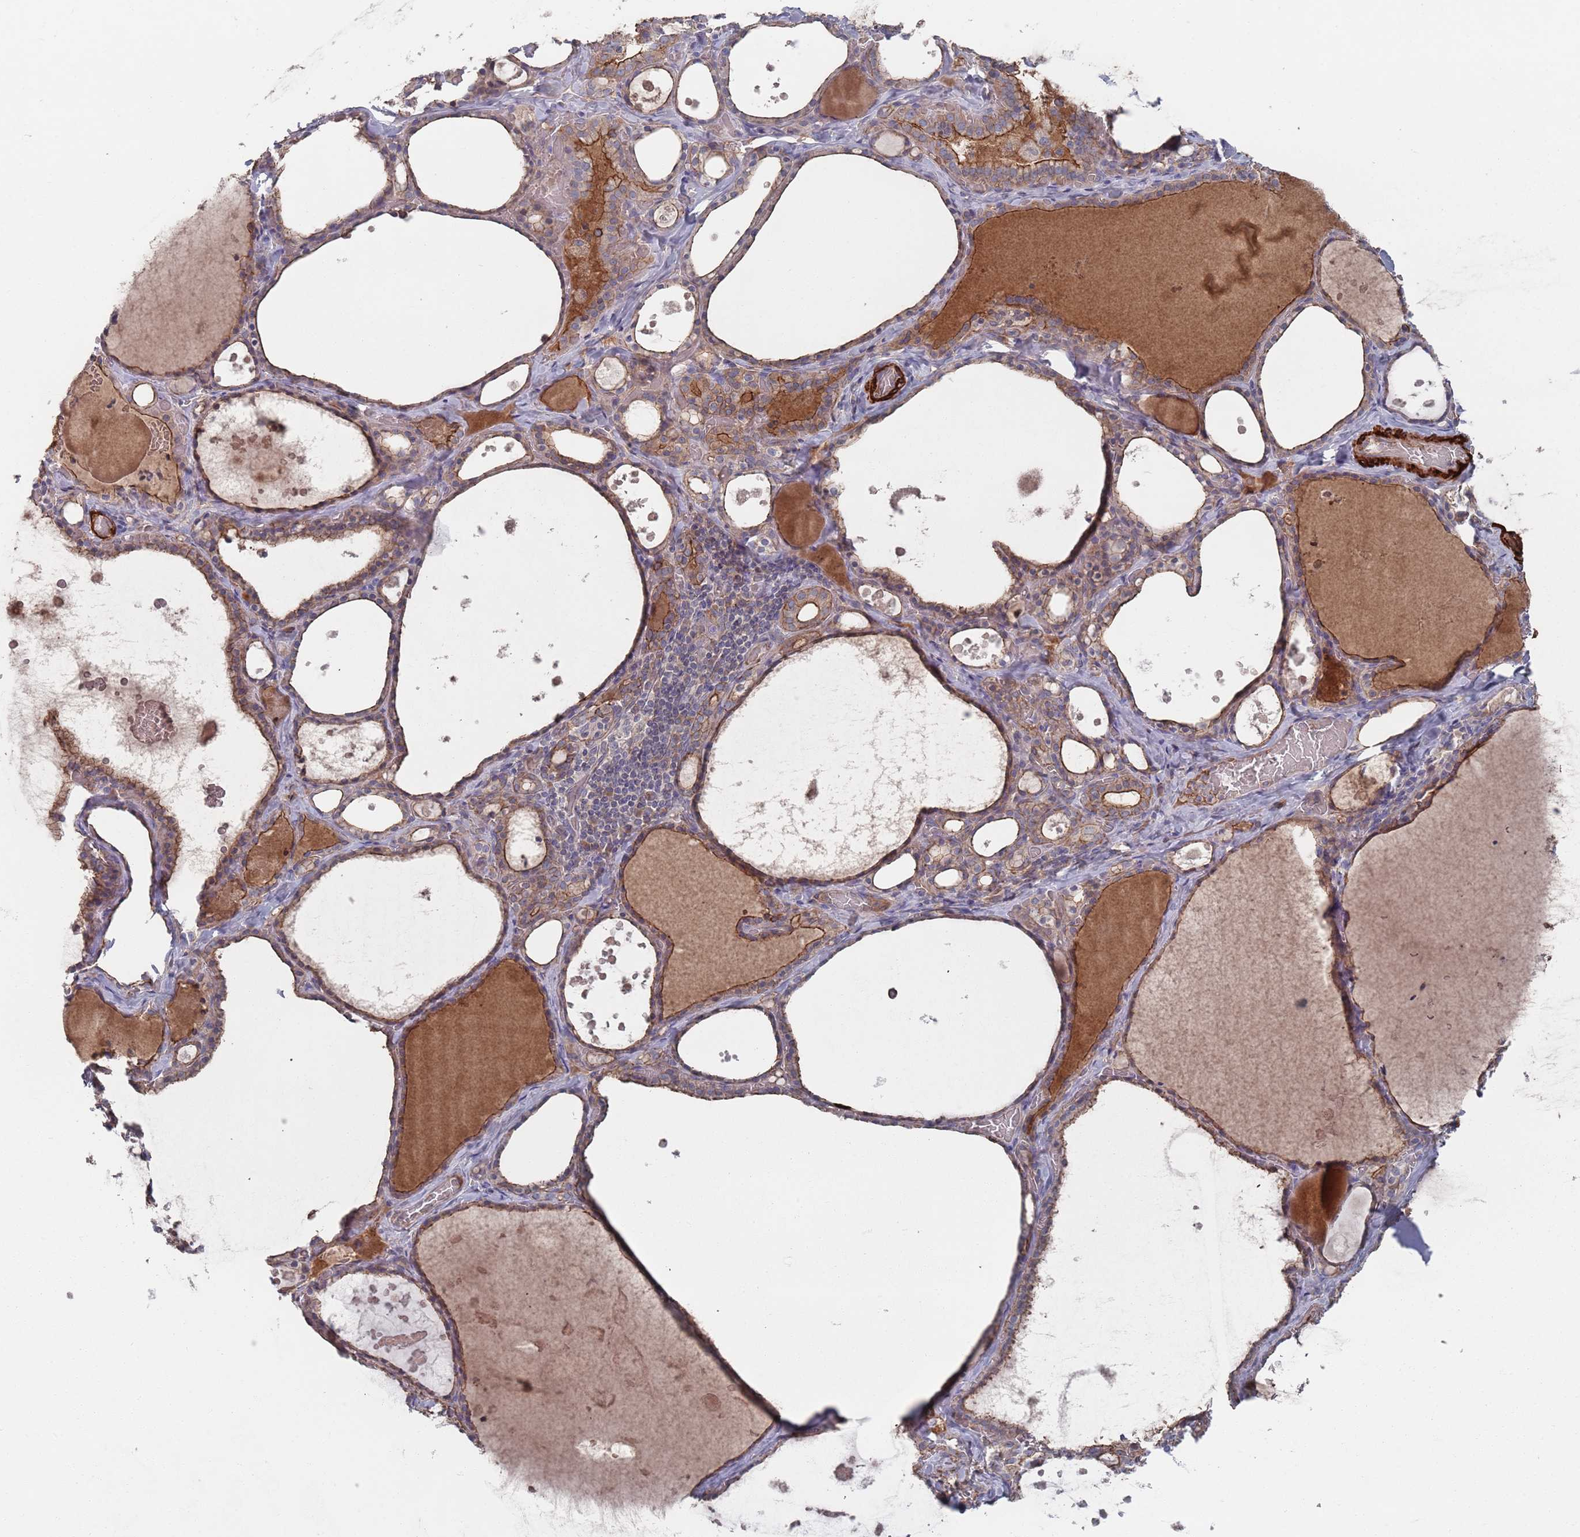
{"staining": {"intensity": "moderate", "quantity": ">75%", "location": "cytoplasmic/membranous"}, "tissue": "thyroid gland", "cell_type": "Glandular cells", "image_type": "normal", "snomed": [{"axis": "morphology", "description": "Normal tissue, NOS"}, {"axis": "topography", "description": "Thyroid gland"}], "caption": "Immunohistochemical staining of normal thyroid gland demonstrates >75% levels of moderate cytoplasmic/membranous protein expression in approximately >75% of glandular cells.", "gene": "PLEKHA4", "patient": {"sex": "male", "age": 56}}